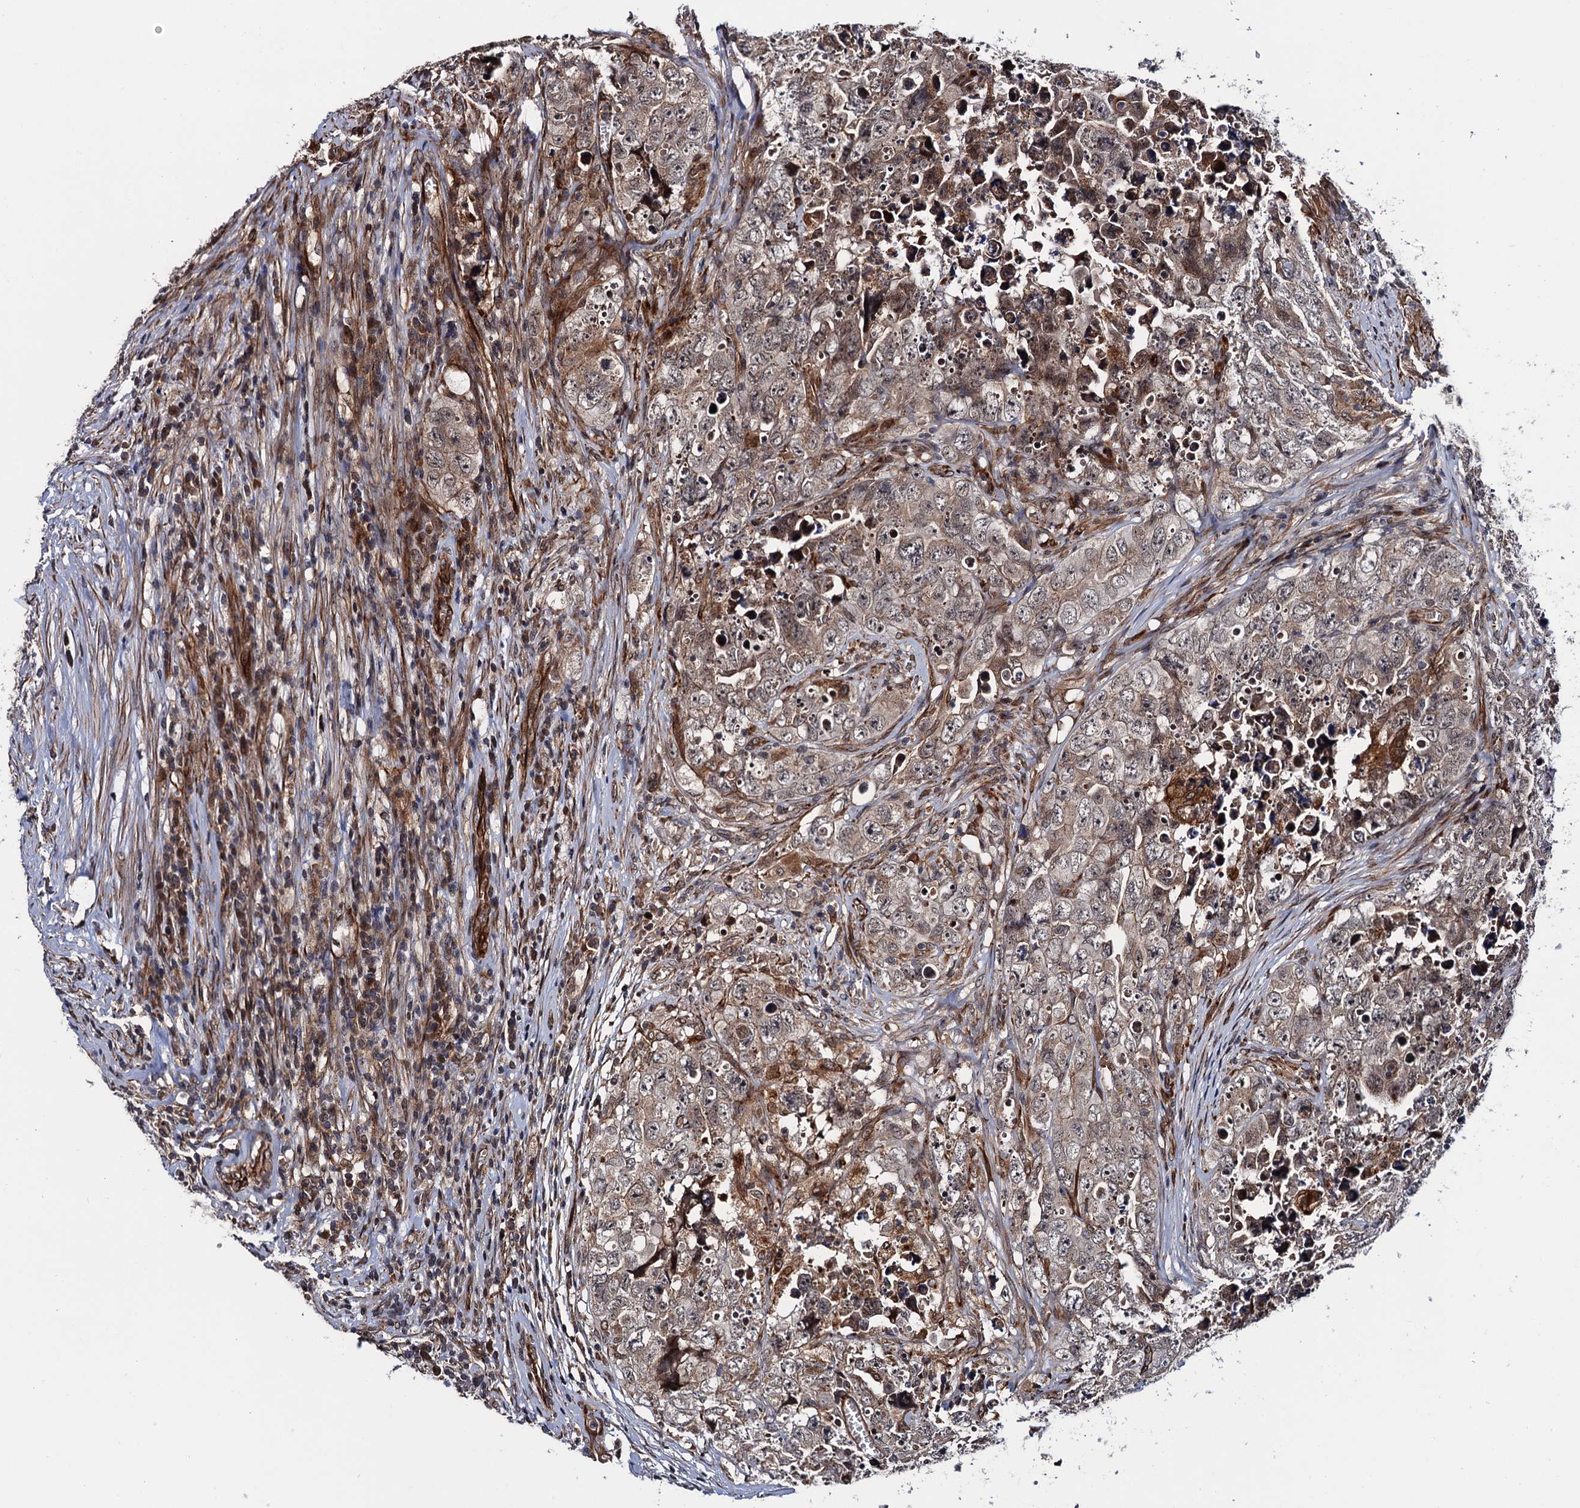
{"staining": {"intensity": "weak", "quantity": "25%-75%", "location": "cytoplasmic/membranous"}, "tissue": "testis cancer", "cell_type": "Tumor cells", "image_type": "cancer", "snomed": [{"axis": "morphology", "description": "Seminoma, NOS"}, {"axis": "morphology", "description": "Carcinoma, Embryonal, NOS"}, {"axis": "topography", "description": "Testis"}], "caption": "A histopathology image showing weak cytoplasmic/membranous staining in approximately 25%-75% of tumor cells in testis cancer (embryonal carcinoma), as visualized by brown immunohistochemical staining.", "gene": "FSIP1", "patient": {"sex": "male", "age": 43}}